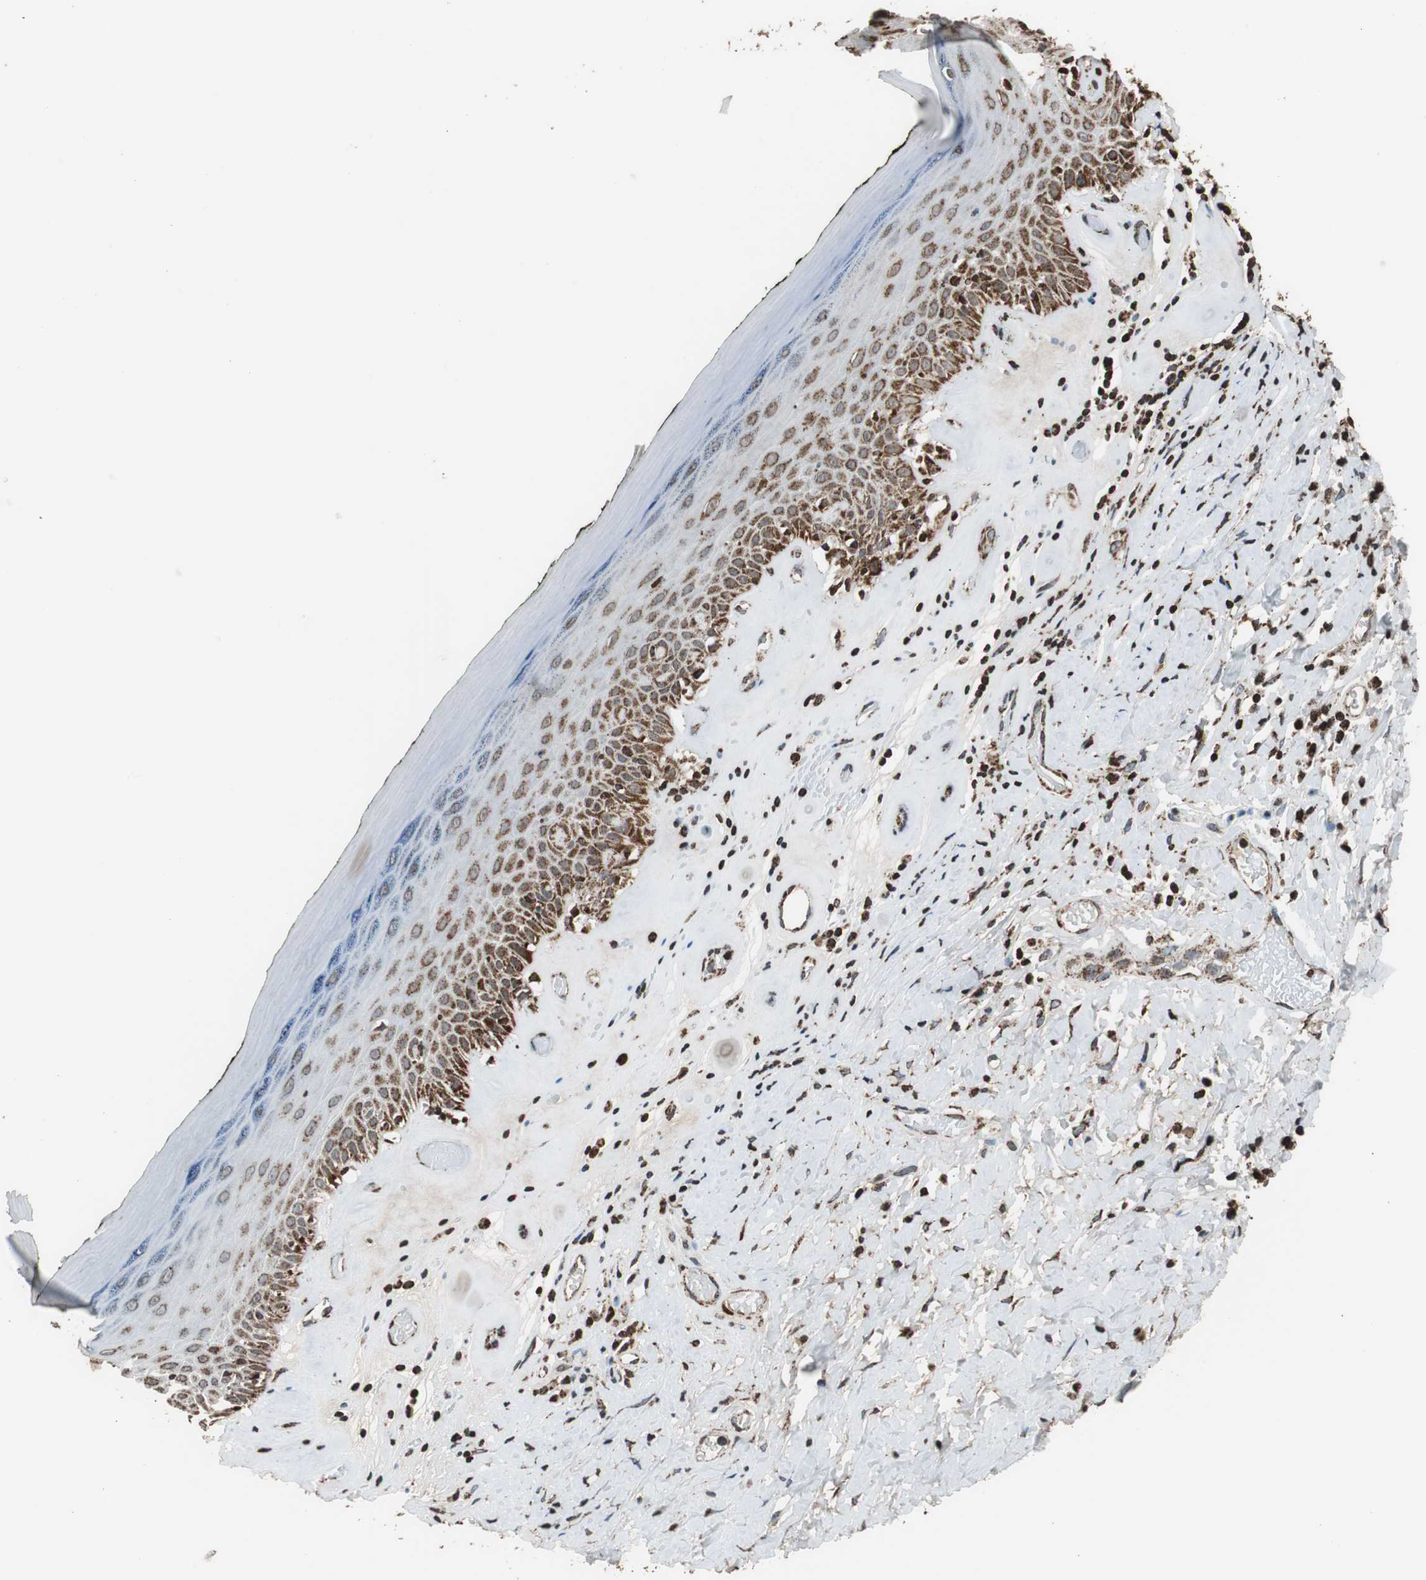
{"staining": {"intensity": "strong", "quantity": "25%-75%", "location": "cytoplasmic/membranous"}, "tissue": "skin", "cell_type": "Epidermal cells", "image_type": "normal", "snomed": [{"axis": "morphology", "description": "Normal tissue, NOS"}, {"axis": "morphology", "description": "Inflammation, NOS"}, {"axis": "topography", "description": "Vulva"}], "caption": "An IHC histopathology image of unremarkable tissue is shown. Protein staining in brown labels strong cytoplasmic/membranous positivity in skin within epidermal cells. The staining was performed using DAB (3,3'-diaminobenzidine) to visualize the protein expression in brown, while the nuclei were stained in blue with hematoxylin (Magnification: 20x).", "gene": "HSPA9", "patient": {"sex": "female", "age": 84}}